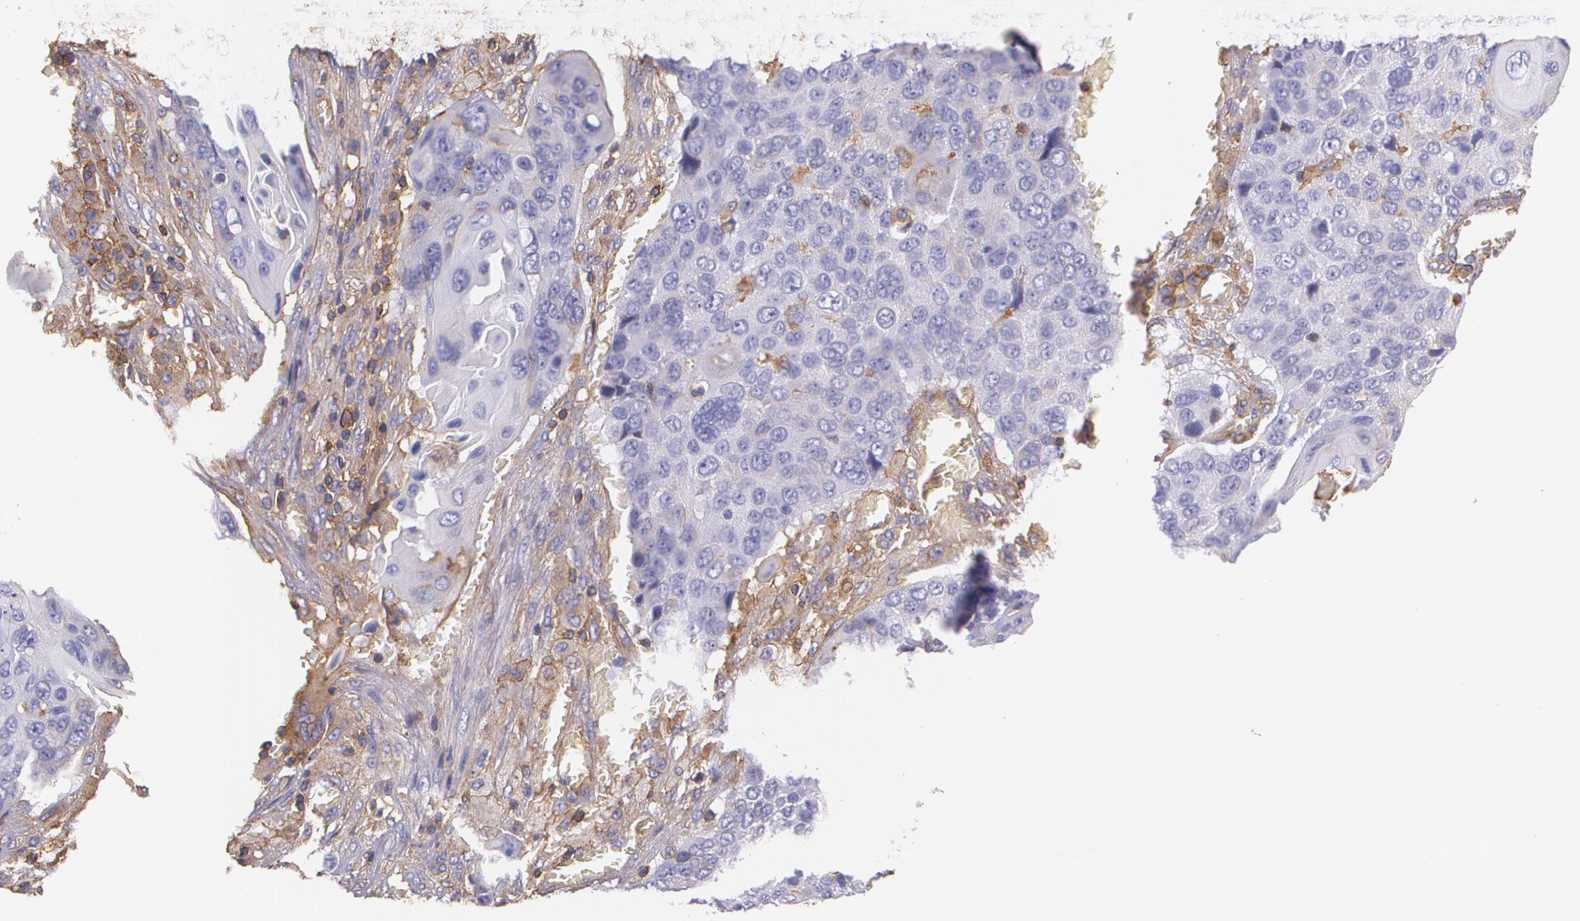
{"staining": {"intensity": "negative", "quantity": "none", "location": "none"}, "tissue": "lung cancer", "cell_type": "Tumor cells", "image_type": "cancer", "snomed": [{"axis": "morphology", "description": "Squamous cell carcinoma, NOS"}, {"axis": "topography", "description": "Lung"}], "caption": "The histopathology image demonstrates no significant expression in tumor cells of lung cancer. The staining was performed using DAB (3,3'-diaminobenzidine) to visualize the protein expression in brown, while the nuclei were stained in blue with hematoxylin (Magnification: 20x).", "gene": "B2M", "patient": {"sex": "male", "age": 68}}